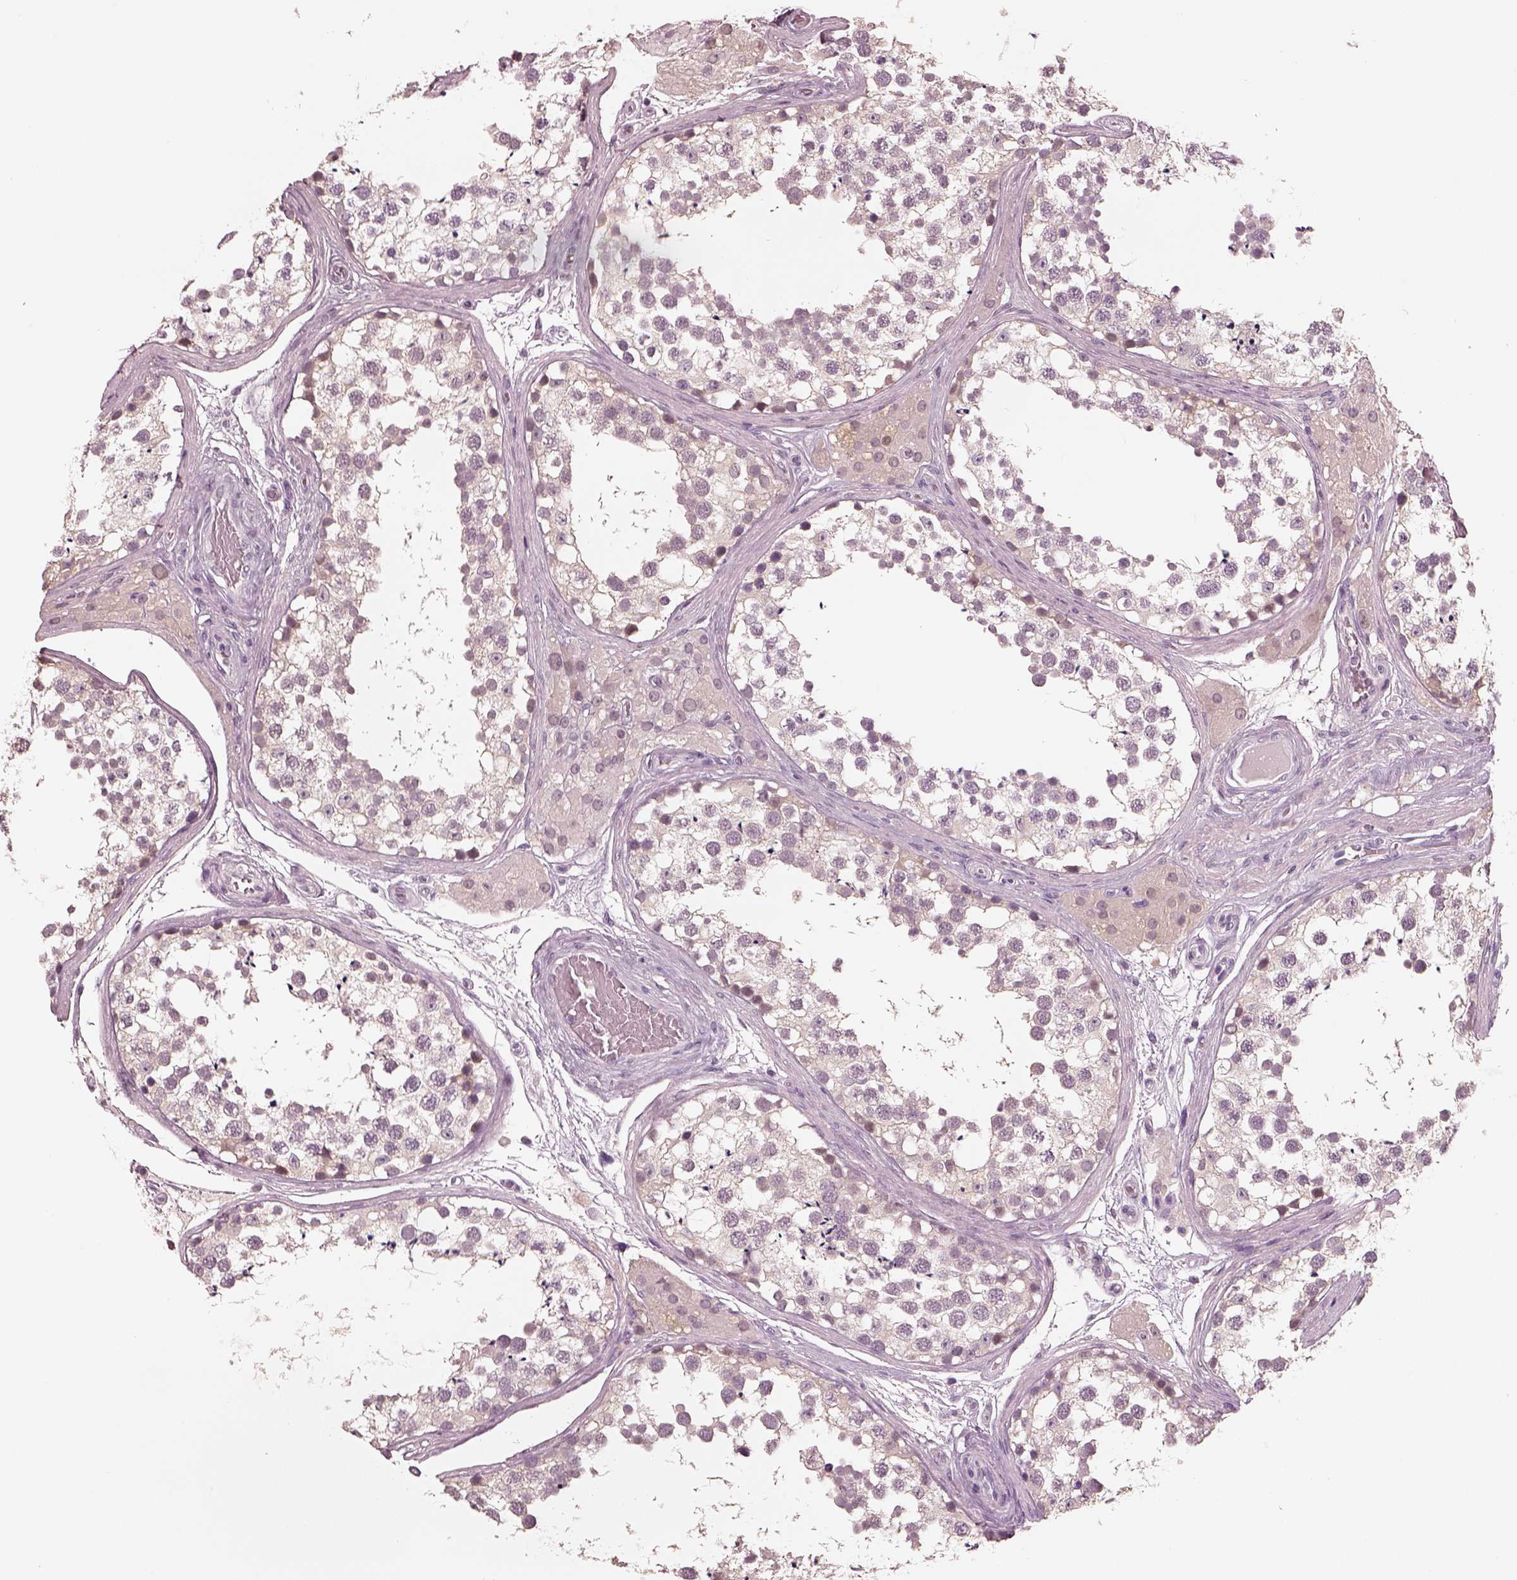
{"staining": {"intensity": "weak", "quantity": "<25%", "location": "cytoplasmic/membranous"}, "tissue": "testis", "cell_type": "Cells in seminiferous ducts", "image_type": "normal", "snomed": [{"axis": "morphology", "description": "Normal tissue, NOS"}, {"axis": "morphology", "description": "Seminoma, NOS"}, {"axis": "topography", "description": "Testis"}], "caption": "This is a image of IHC staining of benign testis, which shows no positivity in cells in seminiferous ducts. (Brightfield microscopy of DAB (3,3'-diaminobenzidine) immunohistochemistry at high magnification).", "gene": "EGR4", "patient": {"sex": "male", "age": 65}}